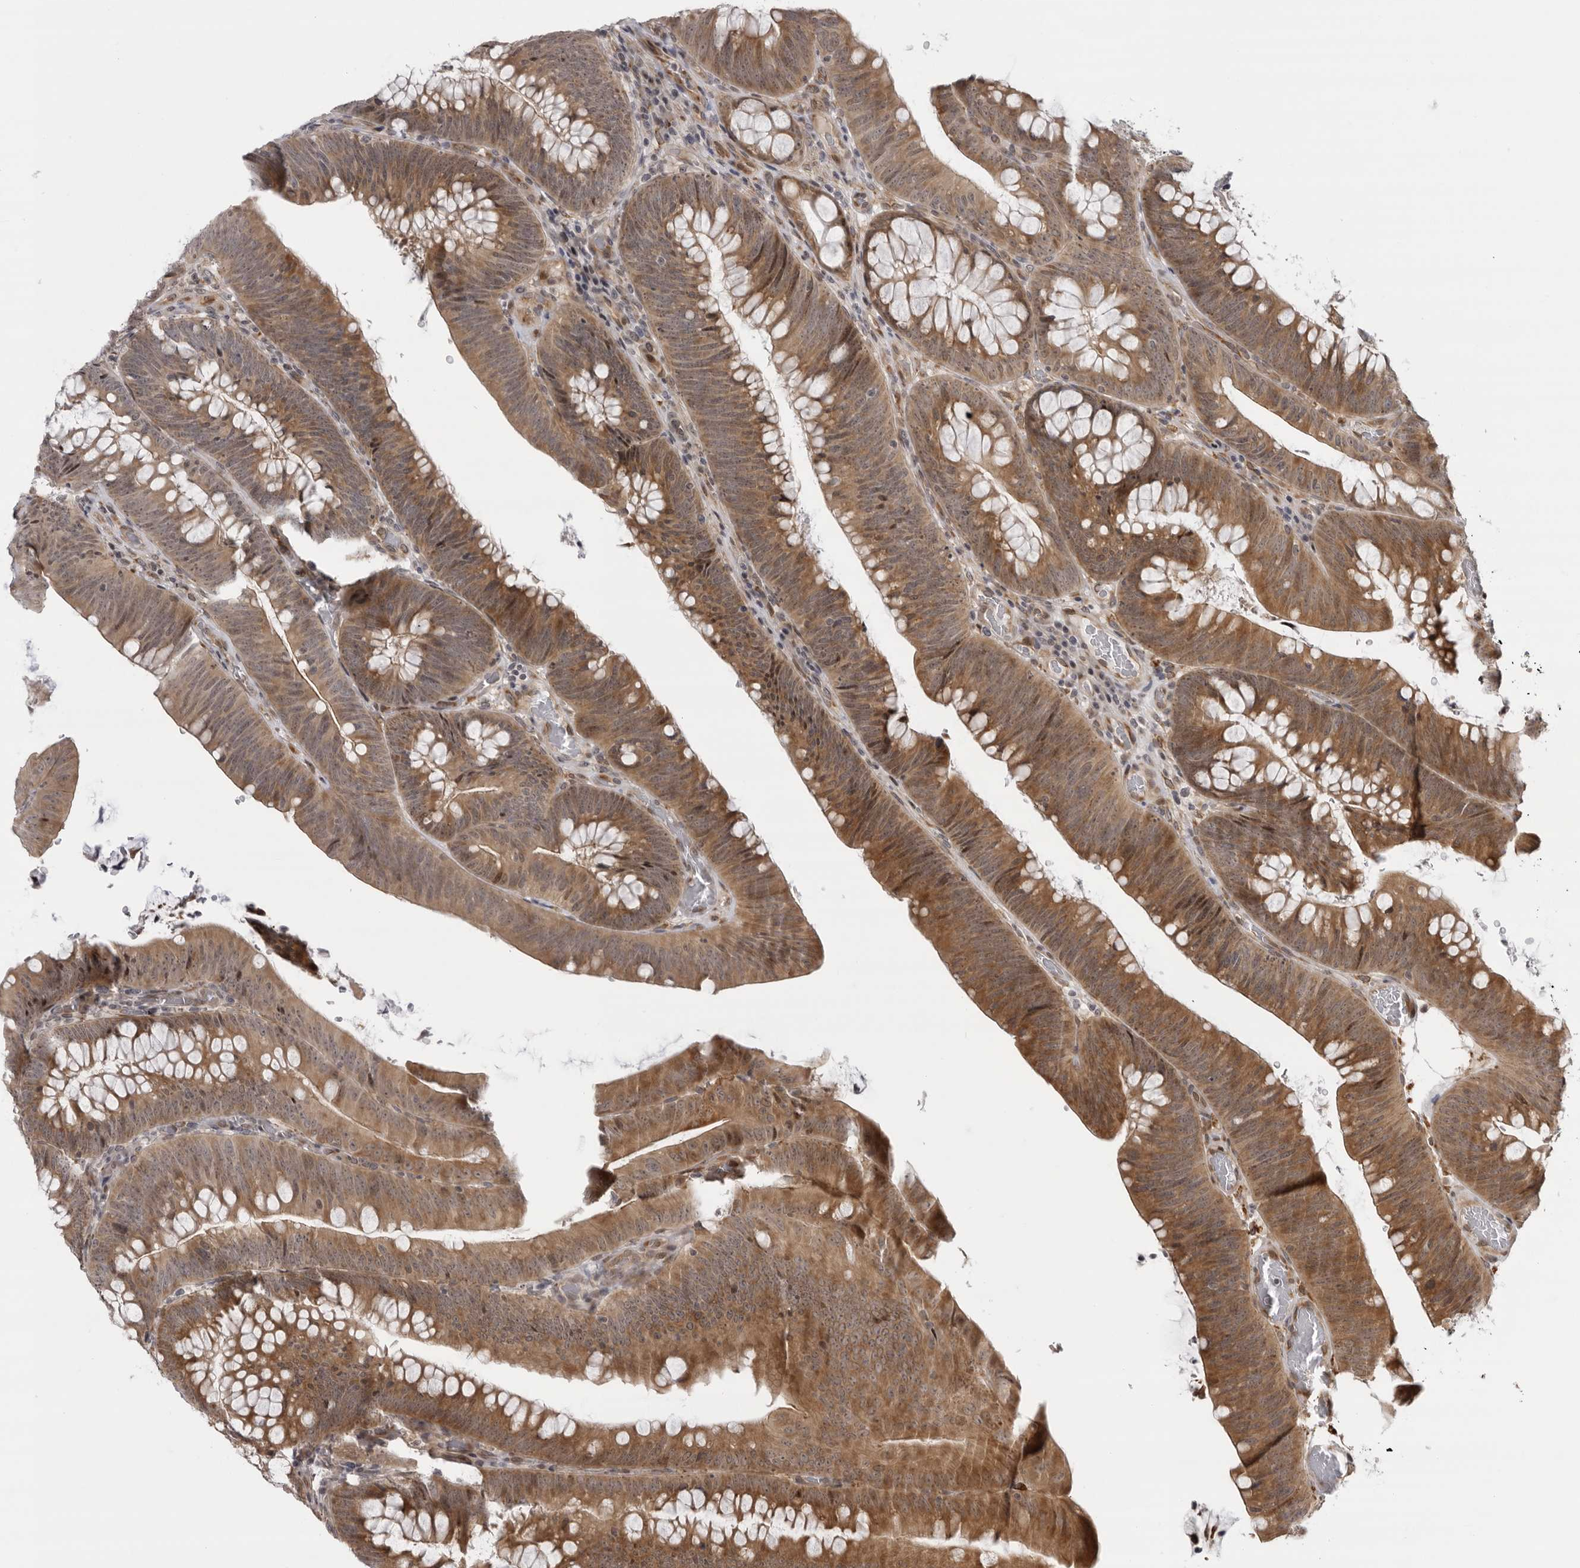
{"staining": {"intensity": "moderate", "quantity": ">75%", "location": "cytoplasmic/membranous"}, "tissue": "colorectal cancer", "cell_type": "Tumor cells", "image_type": "cancer", "snomed": [{"axis": "morphology", "description": "Normal tissue, NOS"}, {"axis": "topography", "description": "Colon"}], "caption": "A micrograph of colorectal cancer stained for a protein demonstrates moderate cytoplasmic/membranous brown staining in tumor cells. The protein of interest is shown in brown color, while the nuclei are stained blue.", "gene": "DNAH14", "patient": {"sex": "female", "age": 82}}